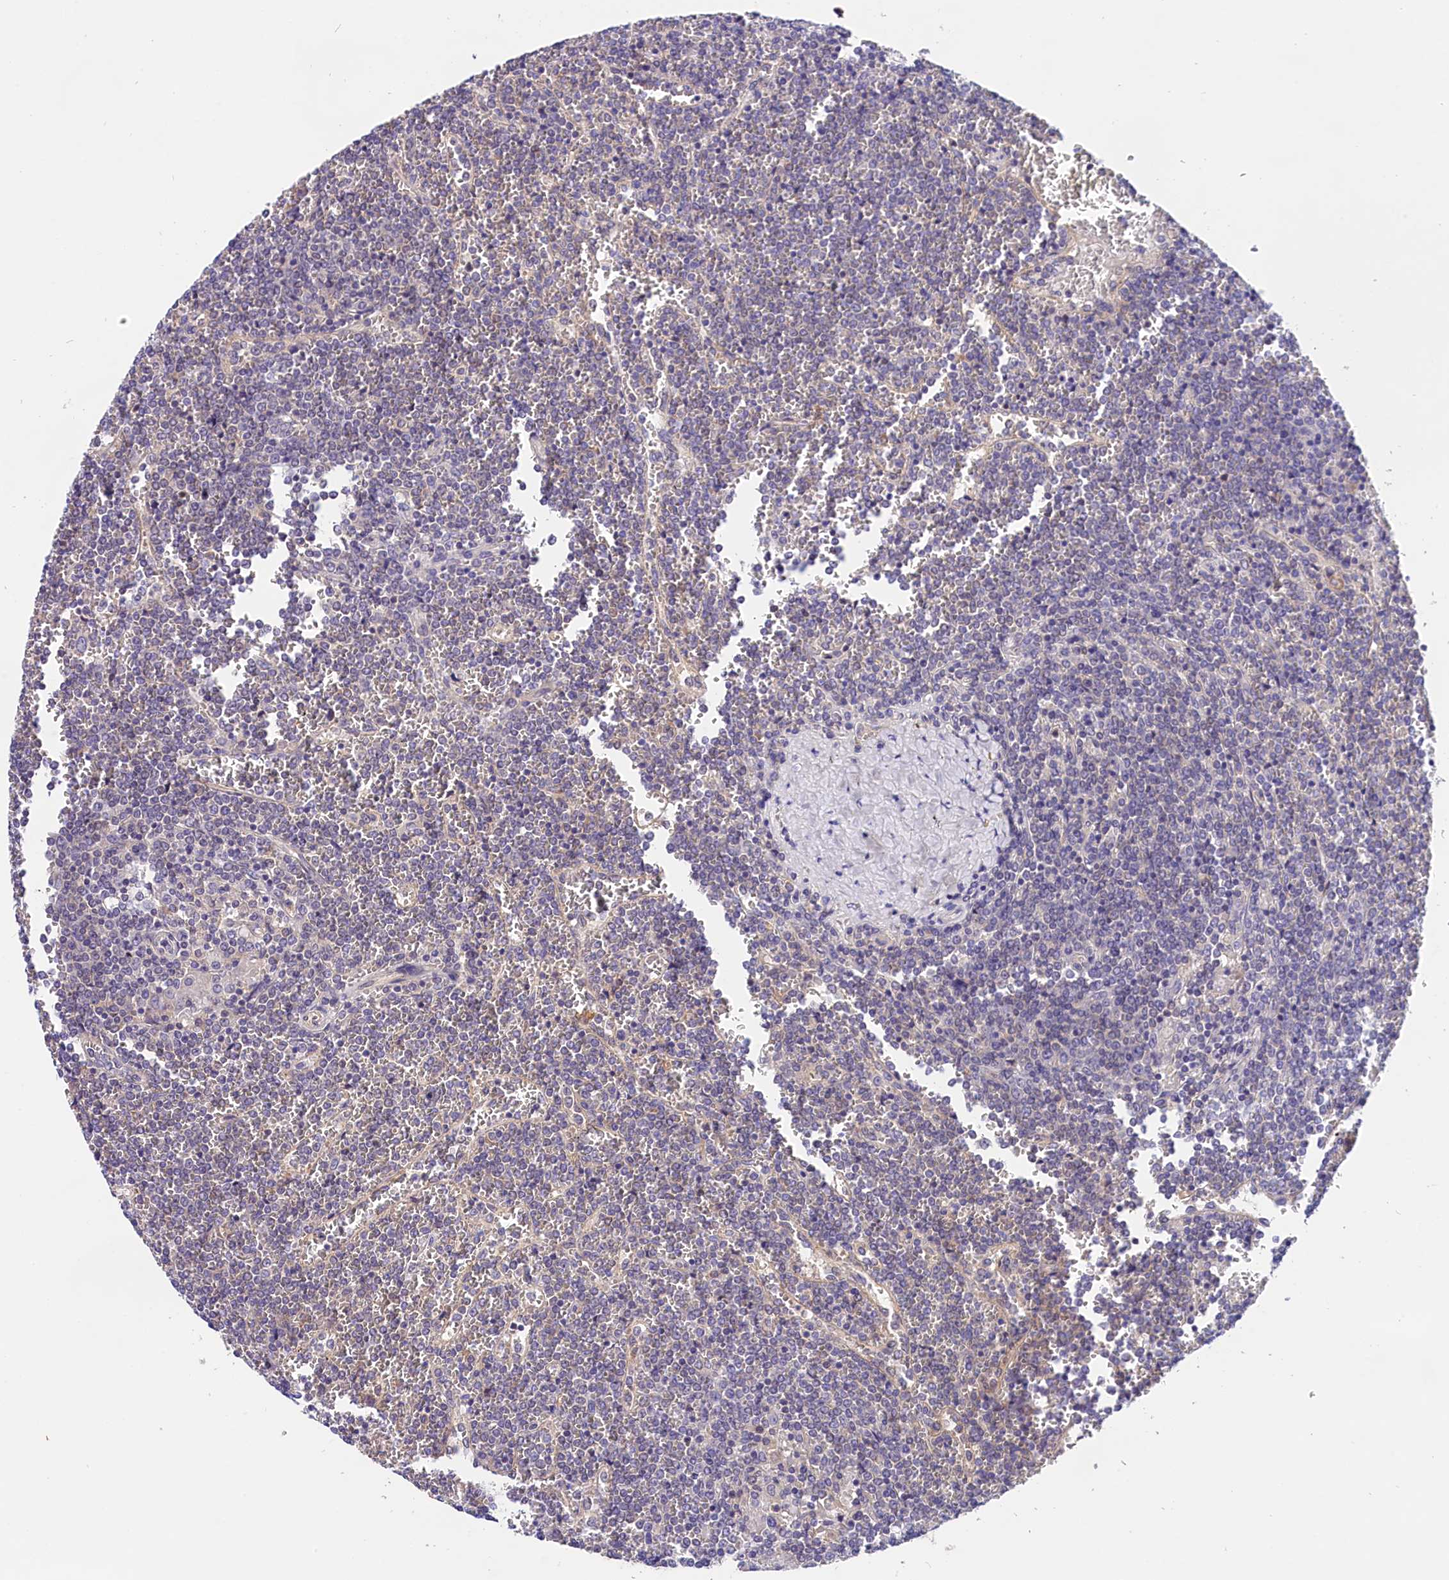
{"staining": {"intensity": "negative", "quantity": "none", "location": "none"}, "tissue": "lymphoma", "cell_type": "Tumor cells", "image_type": "cancer", "snomed": [{"axis": "morphology", "description": "Malignant lymphoma, non-Hodgkin's type, Low grade"}, {"axis": "topography", "description": "Spleen"}], "caption": "Tumor cells show no significant expression in lymphoma. The staining is performed using DAB (3,3'-diaminobenzidine) brown chromogen with nuclei counter-stained in using hematoxylin.", "gene": "OAS3", "patient": {"sex": "female", "age": 19}}